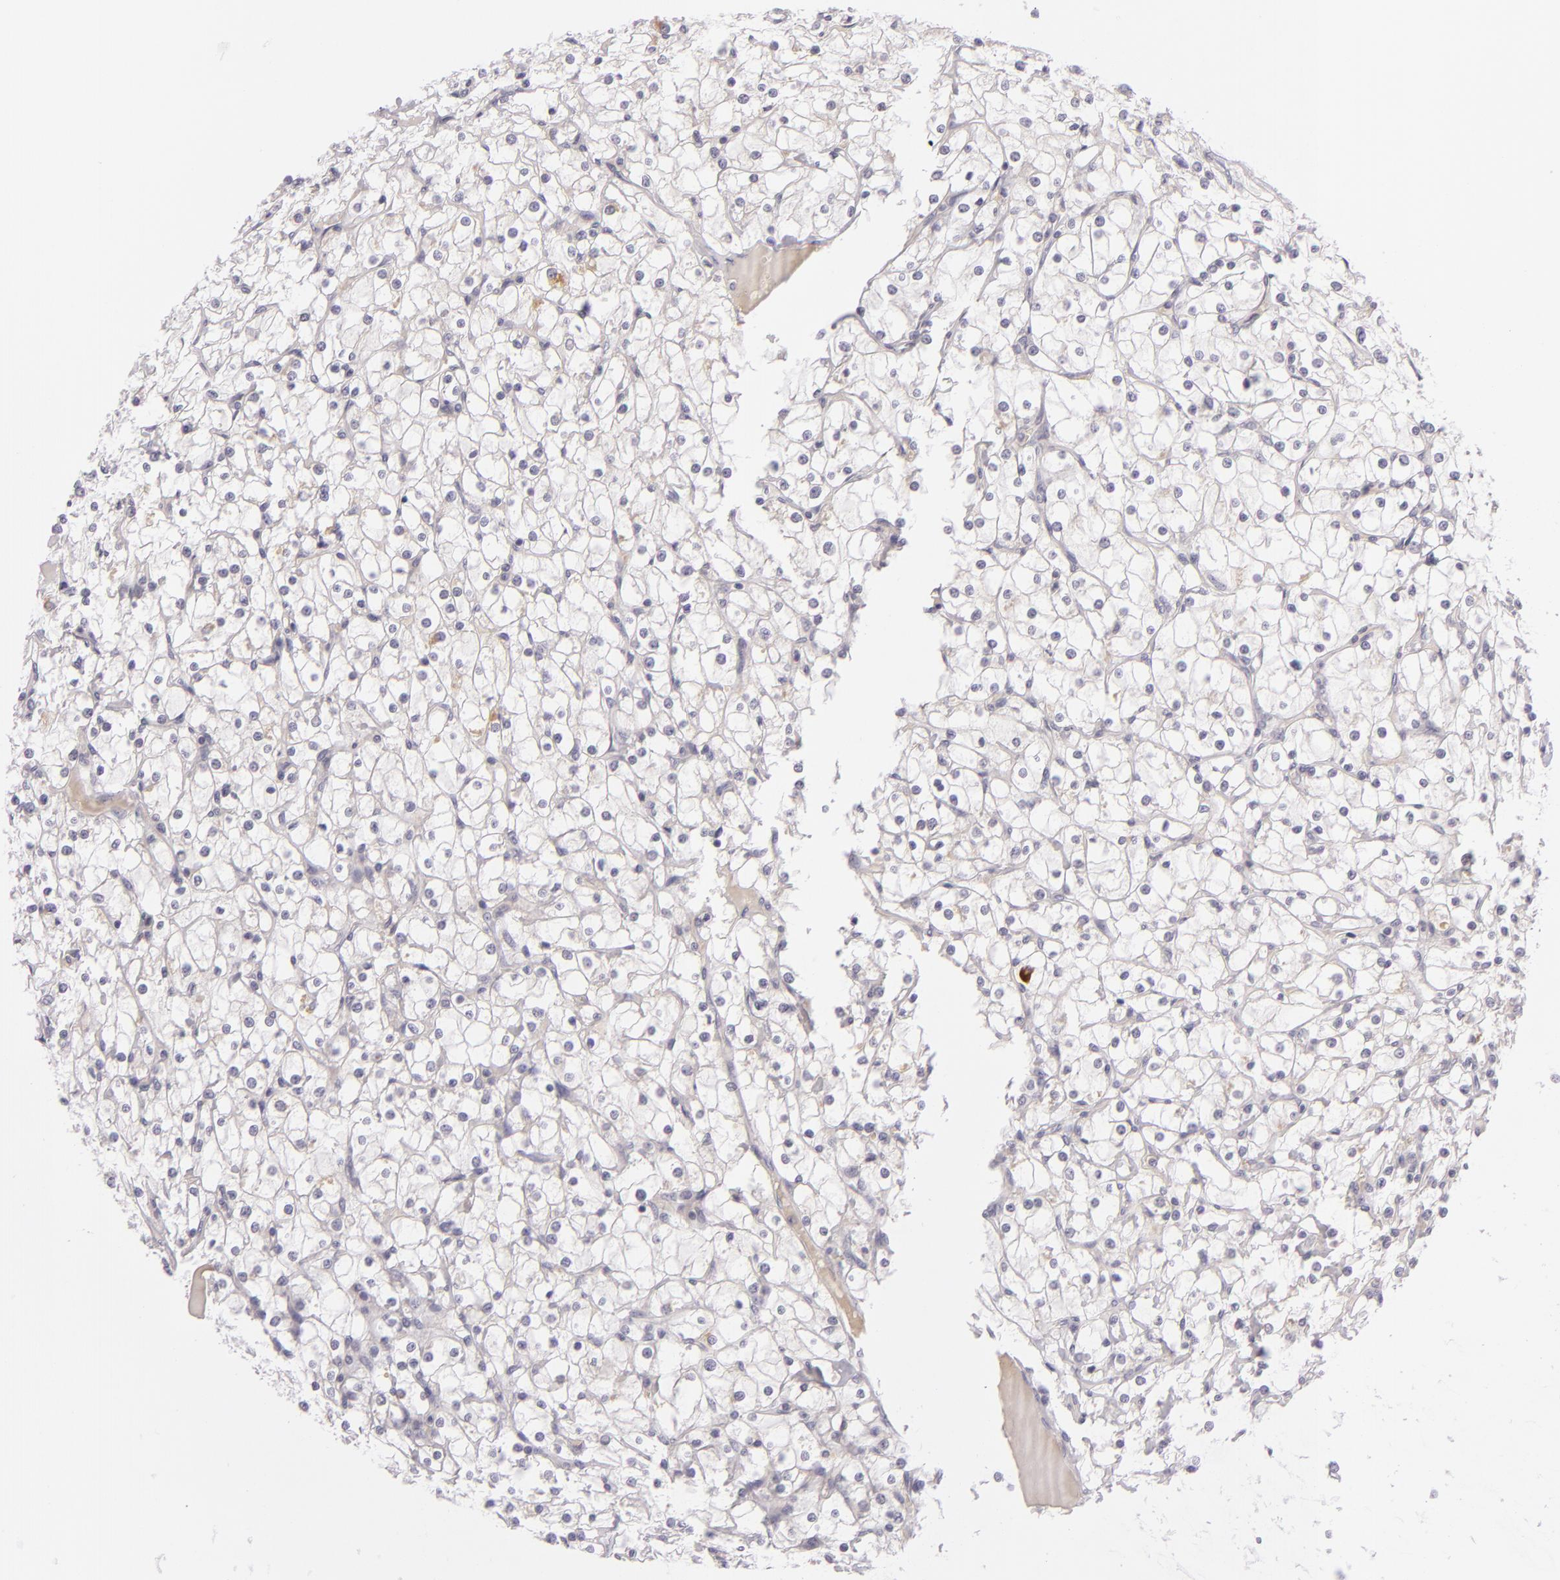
{"staining": {"intensity": "negative", "quantity": "none", "location": "none"}, "tissue": "renal cancer", "cell_type": "Tumor cells", "image_type": "cancer", "snomed": [{"axis": "morphology", "description": "Adenocarcinoma, NOS"}, {"axis": "topography", "description": "Kidney"}], "caption": "A photomicrograph of renal adenocarcinoma stained for a protein shows no brown staining in tumor cells.", "gene": "DAG1", "patient": {"sex": "female", "age": 73}}